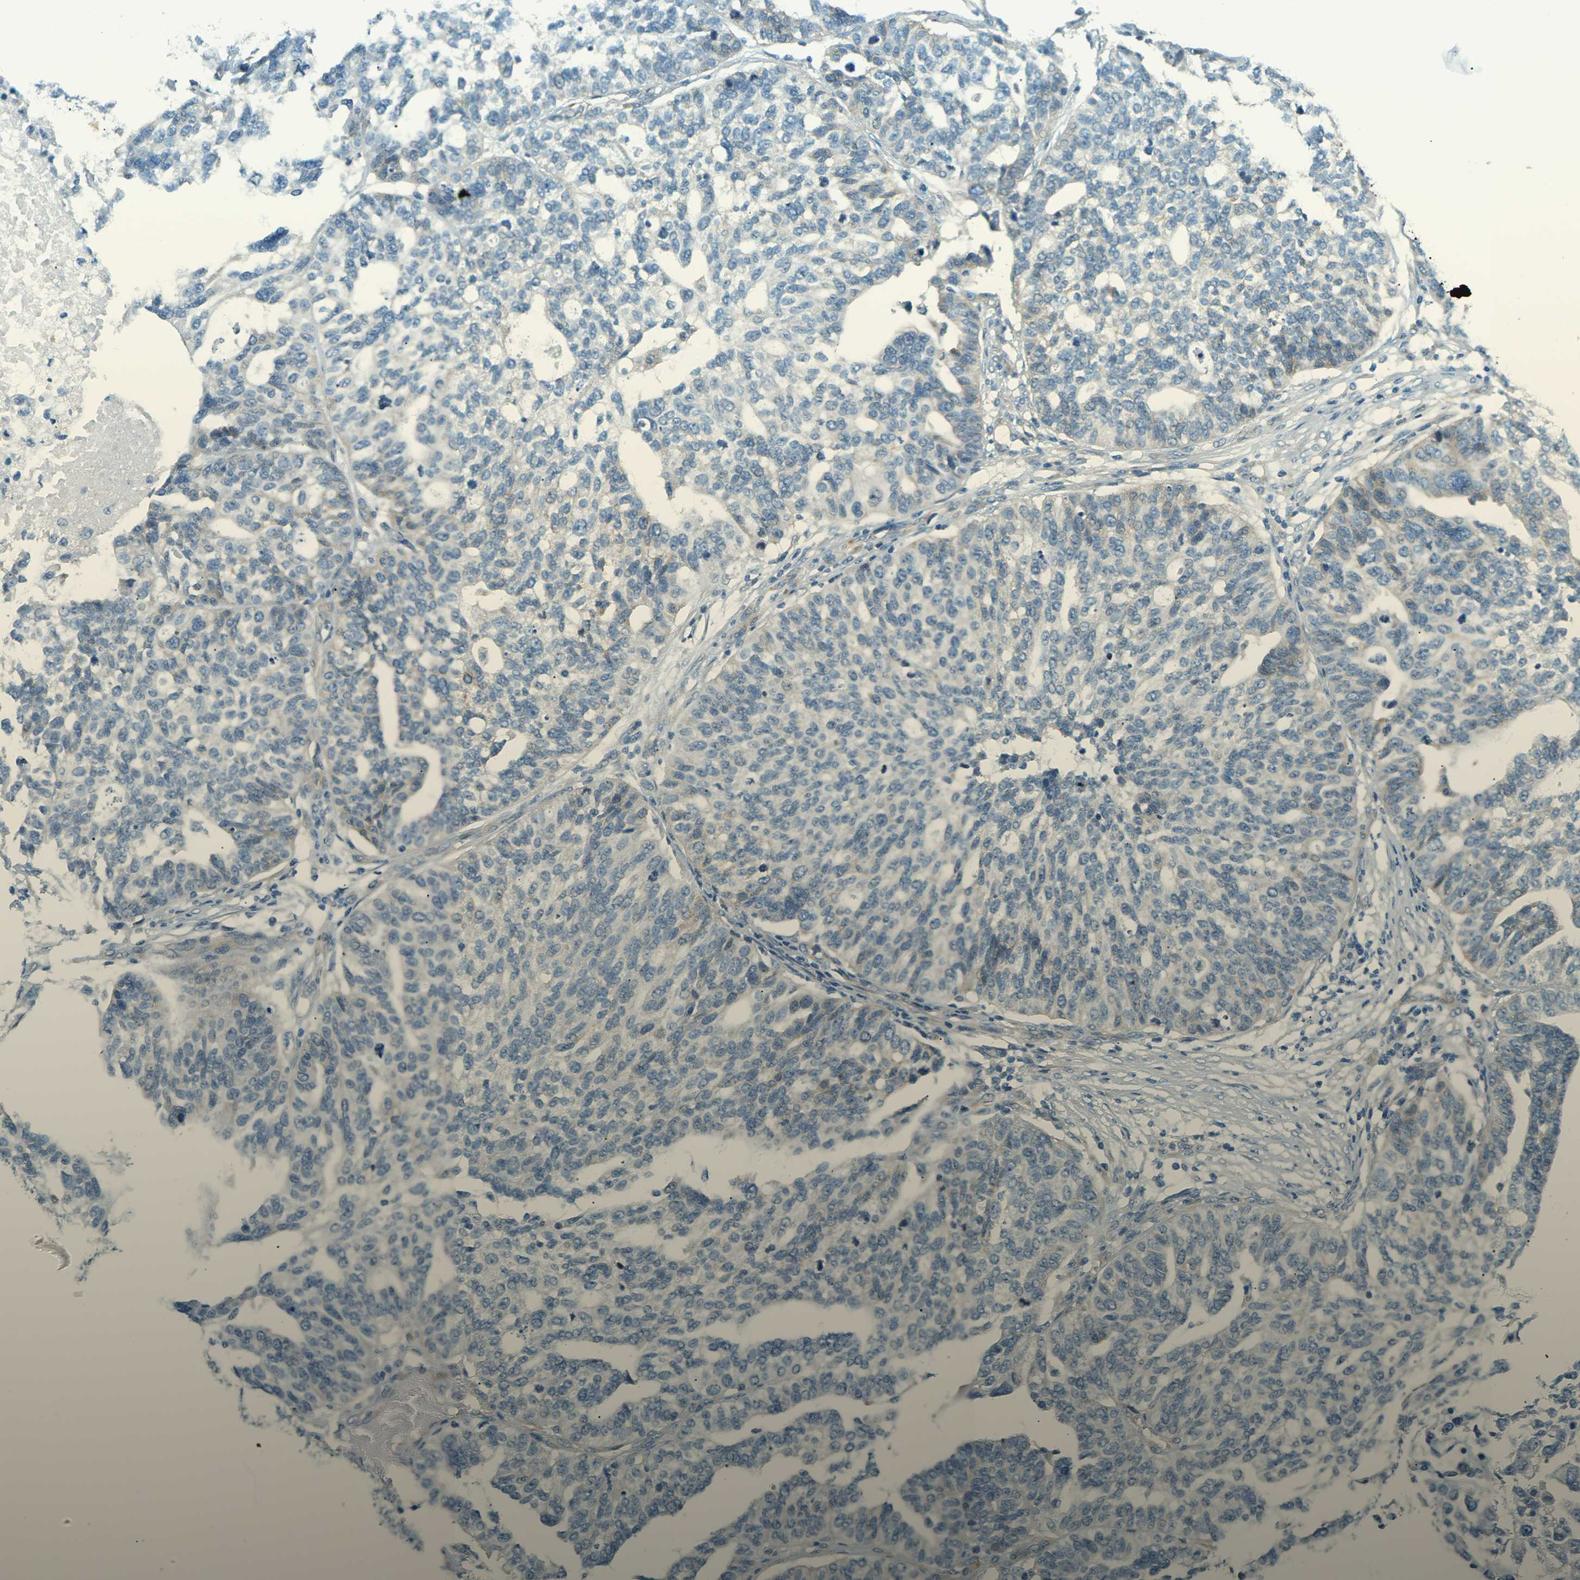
{"staining": {"intensity": "negative", "quantity": "none", "location": "none"}, "tissue": "ovarian cancer", "cell_type": "Tumor cells", "image_type": "cancer", "snomed": [{"axis": "morphology", "description": "Cystadenocarcinoma, serous, NOS"}, {"axis": "topography", "description": "Ovary"}], "caption": "Immunohistochemical staining of human ovarian cancer reveals no significant expression in tumor cells.", "gene": "ZNF367", "patient": {"sex": "female", "age": 59}}